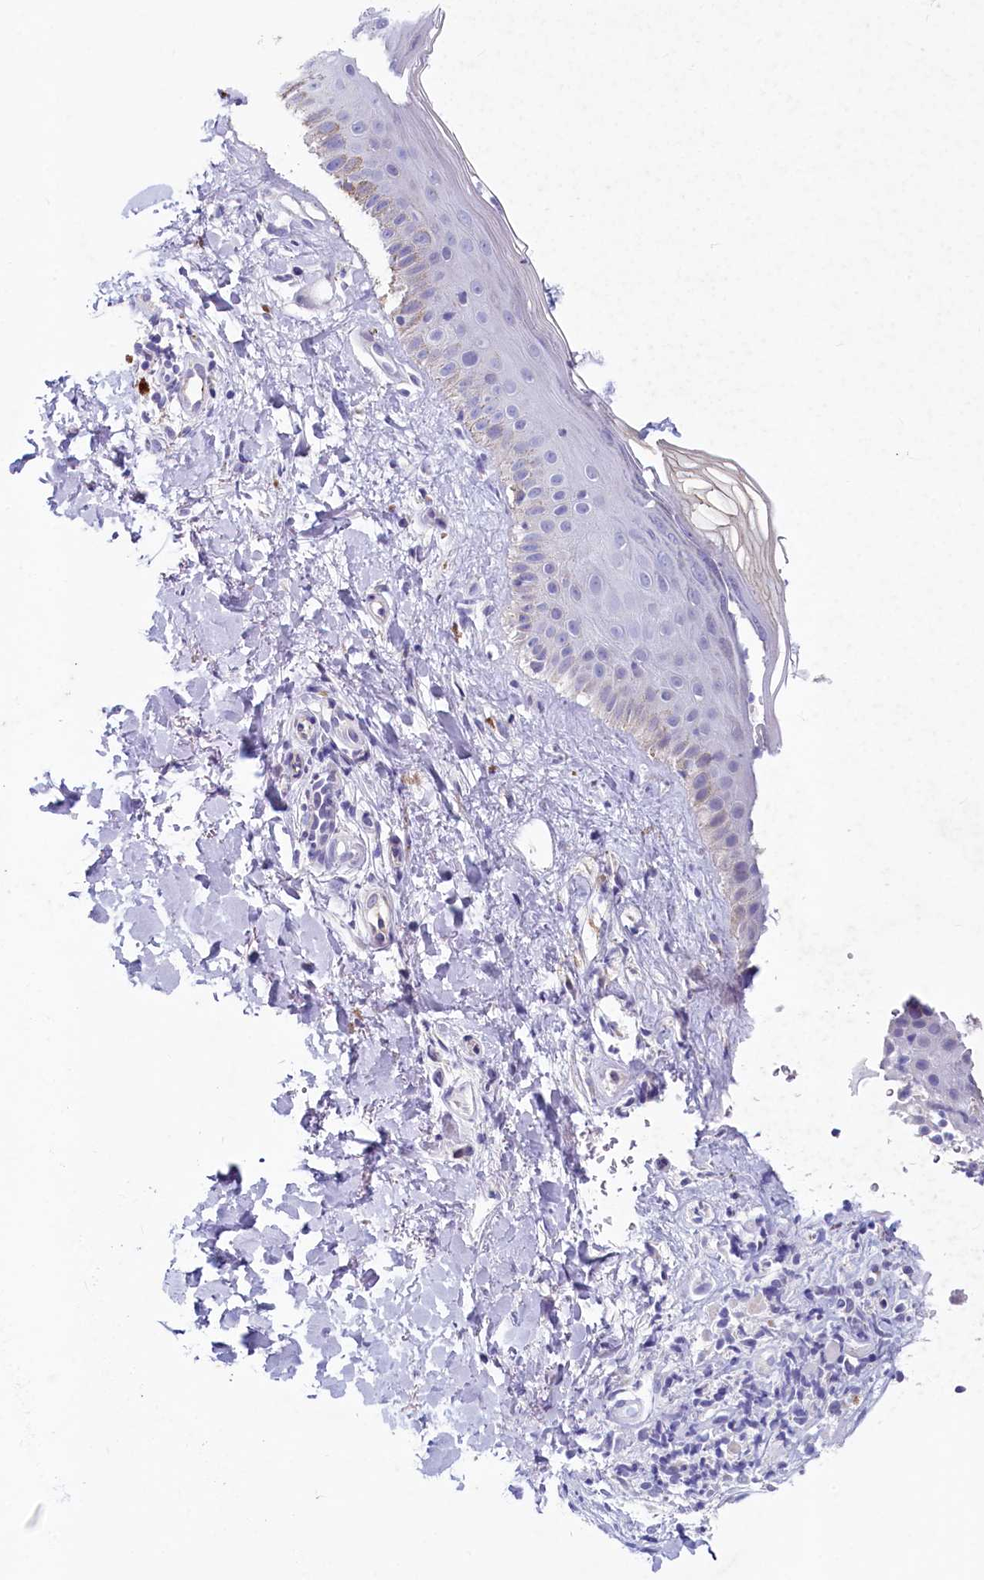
{"staining": {"intensity": "negative", "quantity": "none", "location": "none"}, "tissue": "skin", "cell_type": "Fibroblasts", "image_type": "normal", "snomed": [{"axis": "morphology", "description": "Normal tissue, NOS"}, {"axis": "topography", "description": "Skin"}], "caption": "DAB (3,3'-diaminobenzidine) immunohistochemical staining of unremarkable skin displays no significant expression in fibroblasts.", "gene": "INSC", "patient": {"sex": "male", "age": 52}}